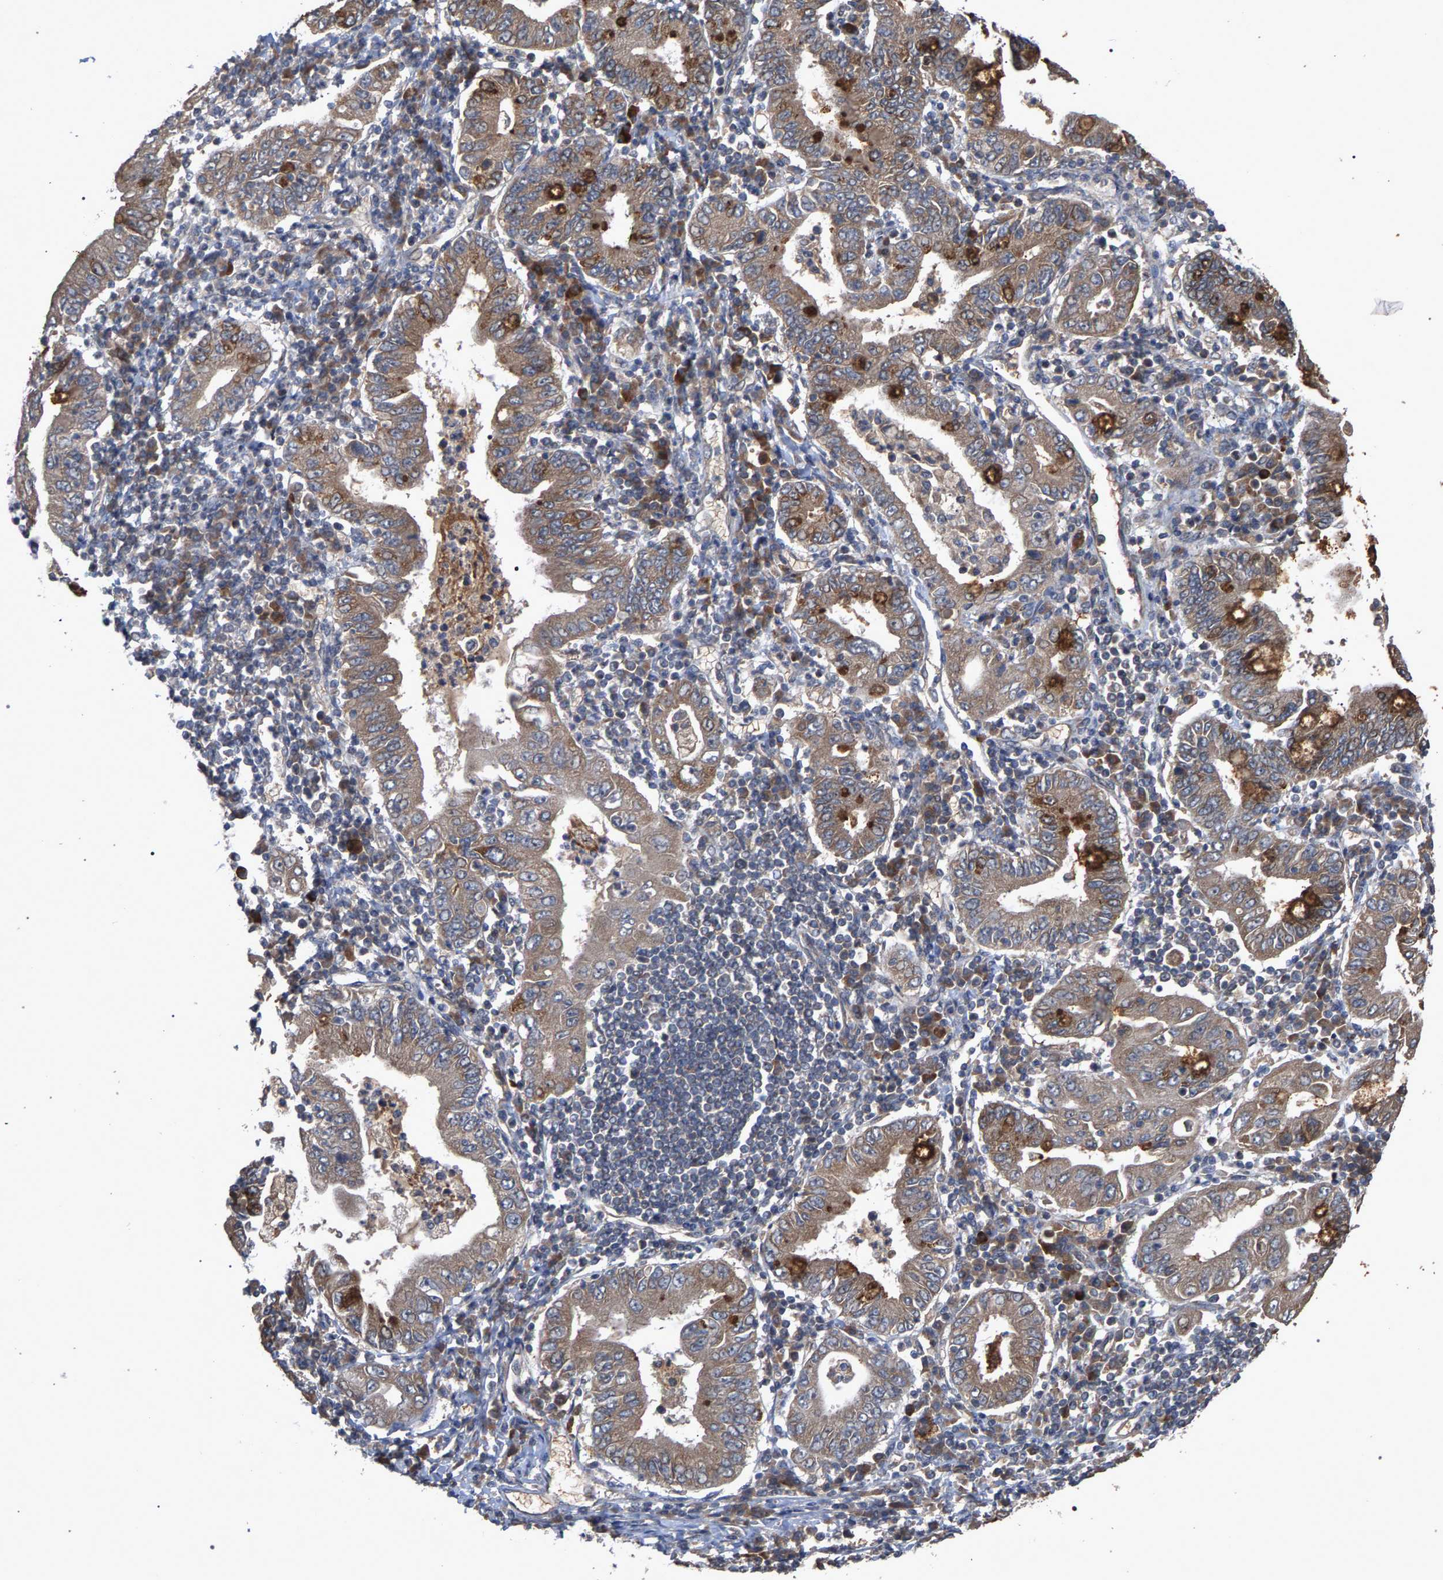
{"staining": {"intensity": "moderate", "quantity": ">75%", "location": "cytoplasmic/membranous"}, "tissue": "stomach cancer", "cell_type": "Tumor cells", "image_type": "cancer", "snomed": [{"axis": "morphology", "description": "Normal tissue, NOS"}, {"axis": "morphology", "description": "Adenocarcinoma, NOS"}, {"axis": "topography", "description": "Esophagus"}, {"axis": "topography", "description": "Stomach, upper"}, {"axis": "topography", "description": "Peripheral nerve tissue"}], "caption": "Stomach cancer (adenocarcinoma) tissue displays moderate cytoplasmic/membranous positivity in approximately >75% of tumor cells, visualized by immunohistochemistry.", "gene": "SLC4A4", "patient": {"sex": "male", "age": 62}}